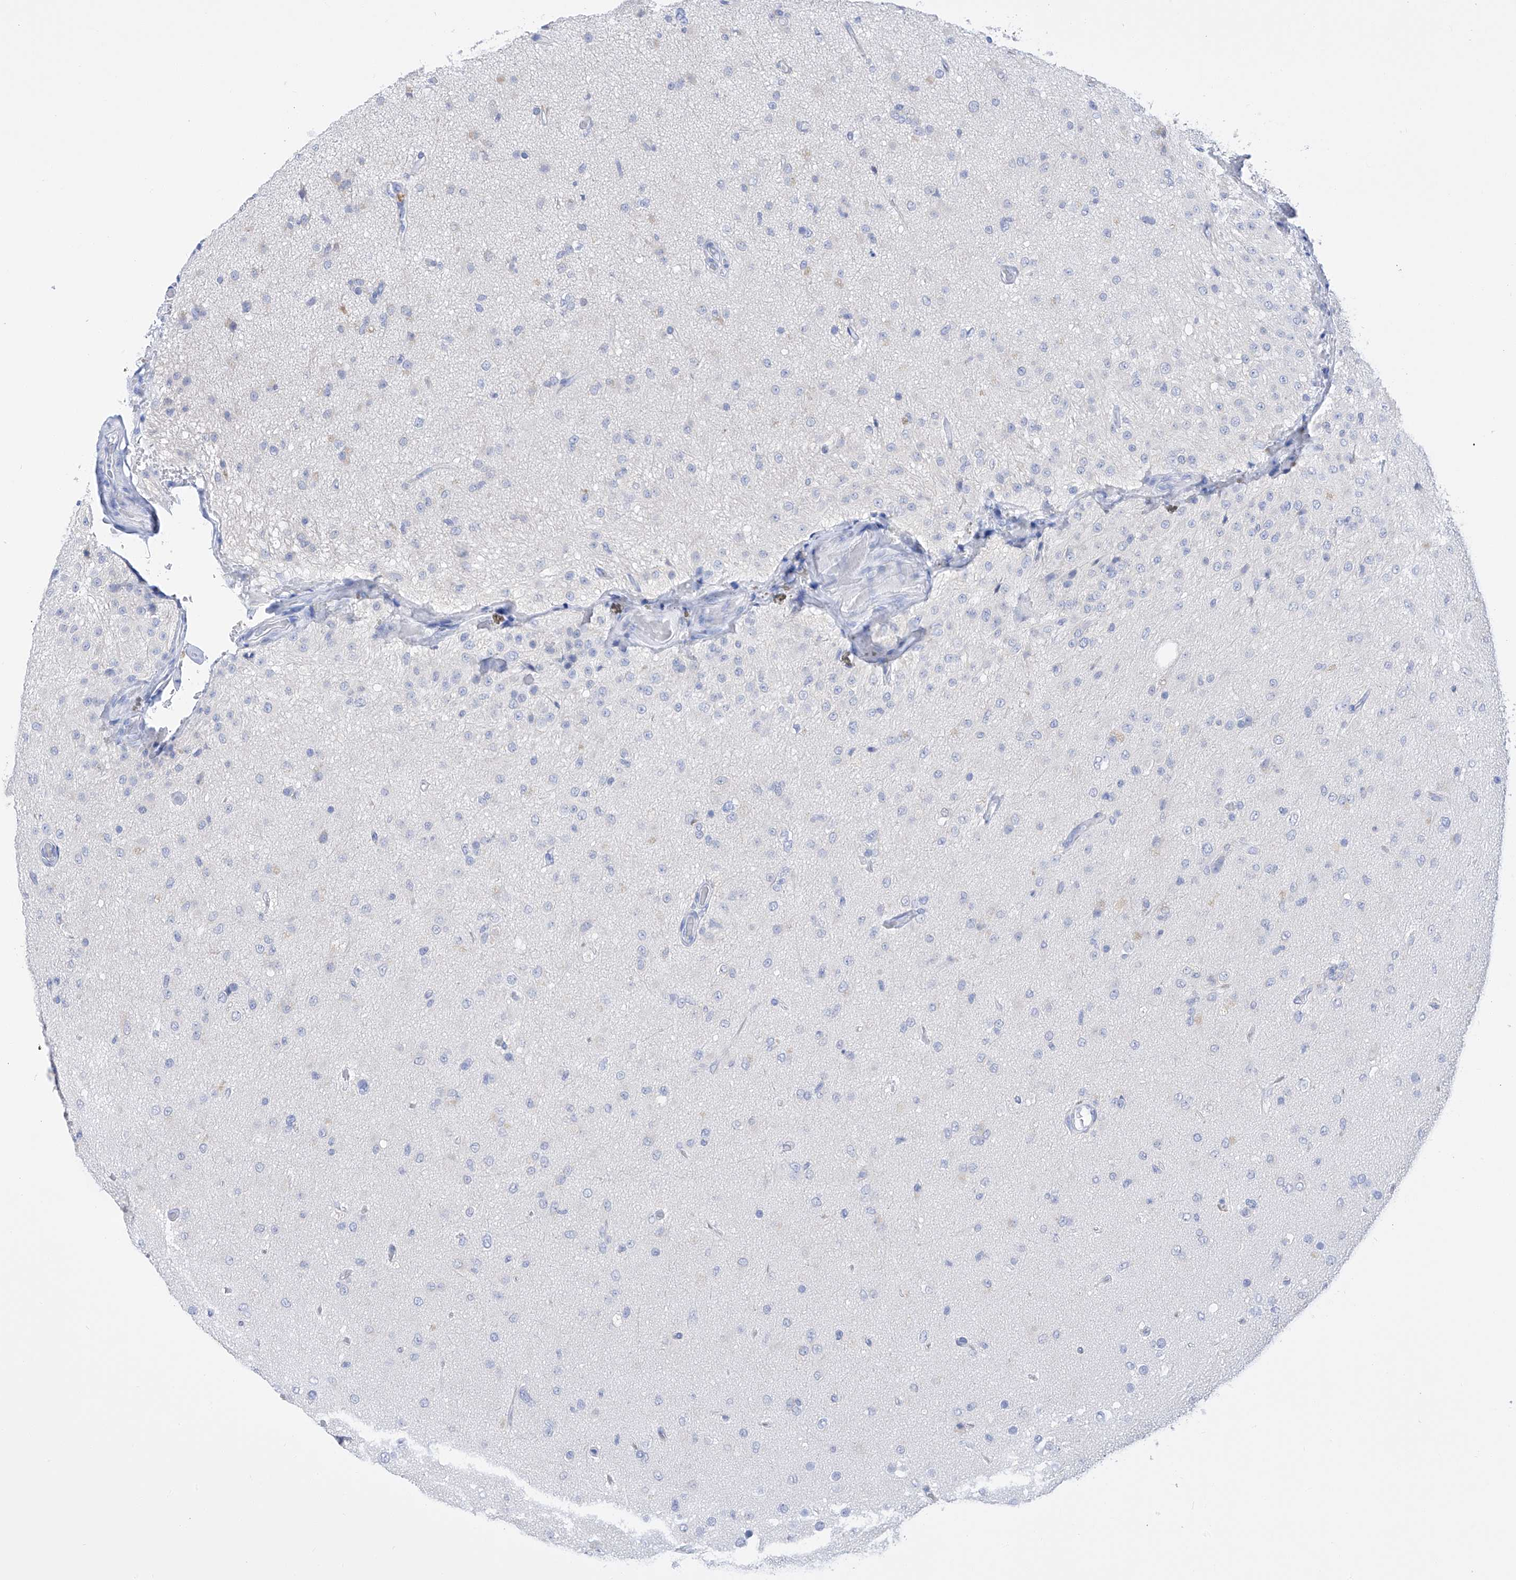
{"staining": {"intensity": "negative", "quantity": "none", "location": "none"}, "tissue": "glioma", "cell_type": "Tumor cells", "image_type": "cancer", "snomed": [{"axis": "morphology", "description": "Glioma, malignant, Low grade"}, {"axis": "topography", "description": "Brain"}], "caption": "The histopathology image demonstrates no staining of tumor cells in low-grade glioma (malignant). (DAB (3,3'-diaminobenzidine) immunohistochemistry (IHC), high magnification).", "gene": "FLG", "patient": {"sex": "male", "age": 65}}